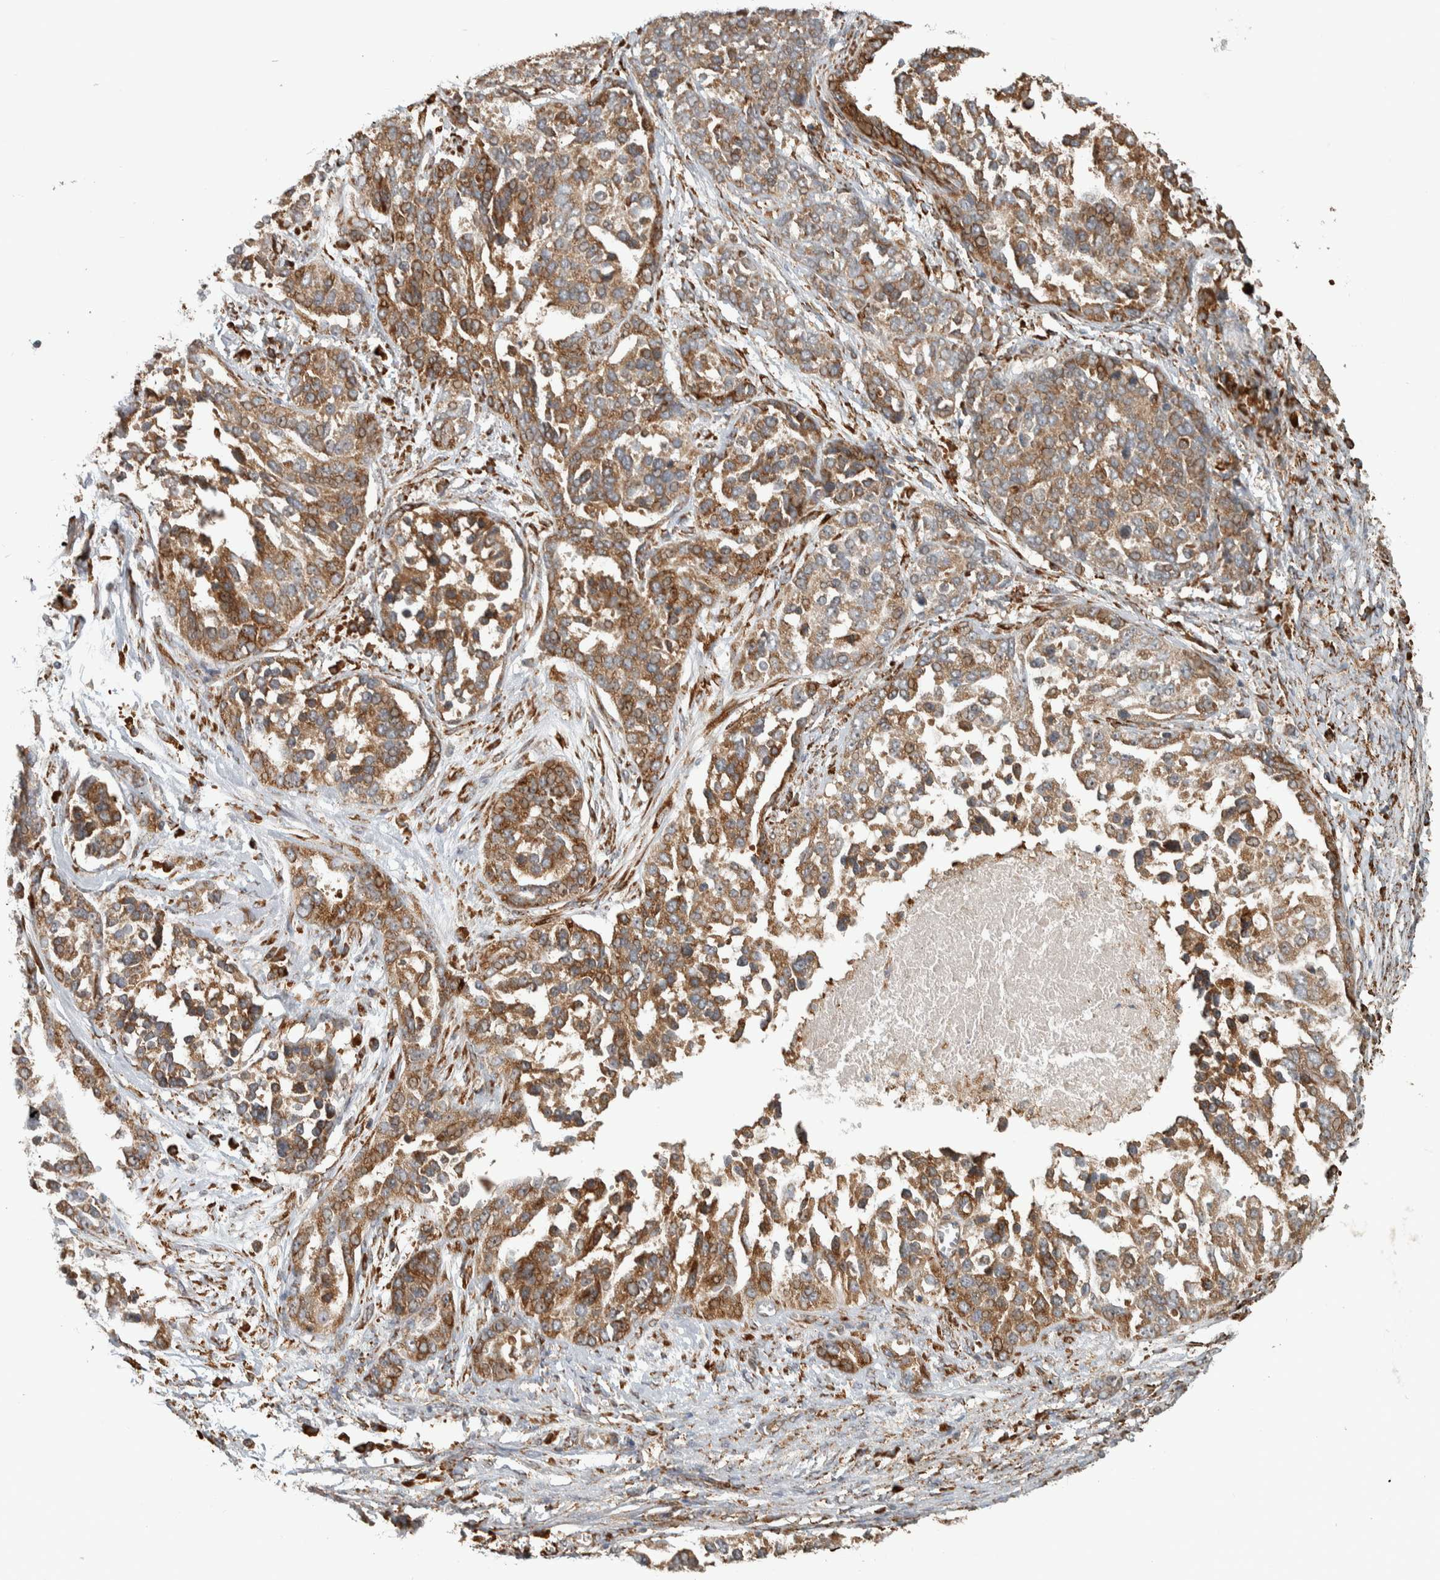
{"staining": {"intensity": "moderate", "quantity": ">75%", "location": "cytoplasmic/membranous"}, "tissue": "ovarian cancer", "cell_type": "Tumor cells", "image_type": "cancer", "snomed": [{"axis": "morphology", "description": "Cystadenocarcinoma, serous, NOS"}, {"axis": "topography", "description": "Ovary"}], "caption": "Immunohistochemical staining of human serous cystadenocarcinoma (ovarian) reveals medium levels of moderate cytoplasmic/membranous protein positivity in approximately >75% of tumor cells. Nuclei are stained in blue.", "gene": "EIF3H", "patient": {"sex": "female", "age": 44}}